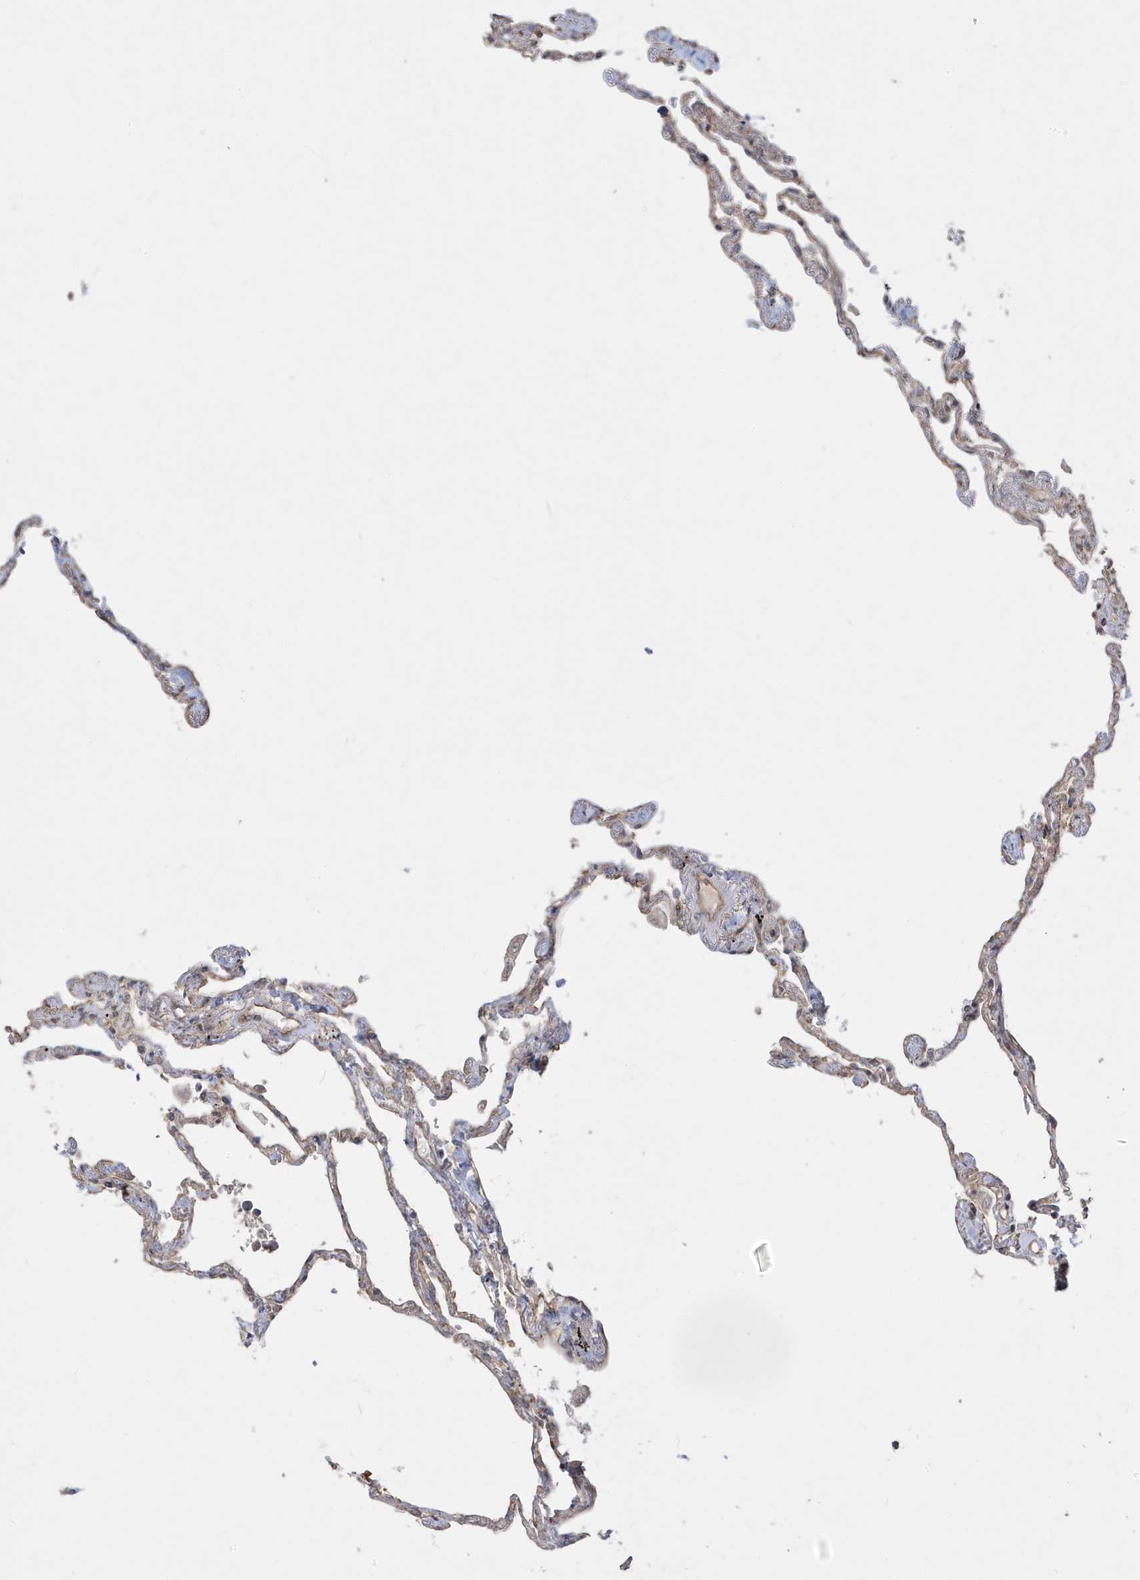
{"staining": {"intensity": "weak", "quantity": "25%-75%", "location": "cytoplasmic/membranous"}, "tissue": "lung", "cell_type": "Alveolar cells", "image_type": "normal", "snomed": [{"axis": "morphology", "description": "Normal tissue, NOS"}, {"axis": "topography", "description": "Lung"}], "caption": "Brown immunohistochemical staining in normal lung shows weak cytoplasmic/membranous staining in about 25%-75% of alveolar cells.", "gene": "DNAJC12", "patient": {"sex": "female", "age": 67}}